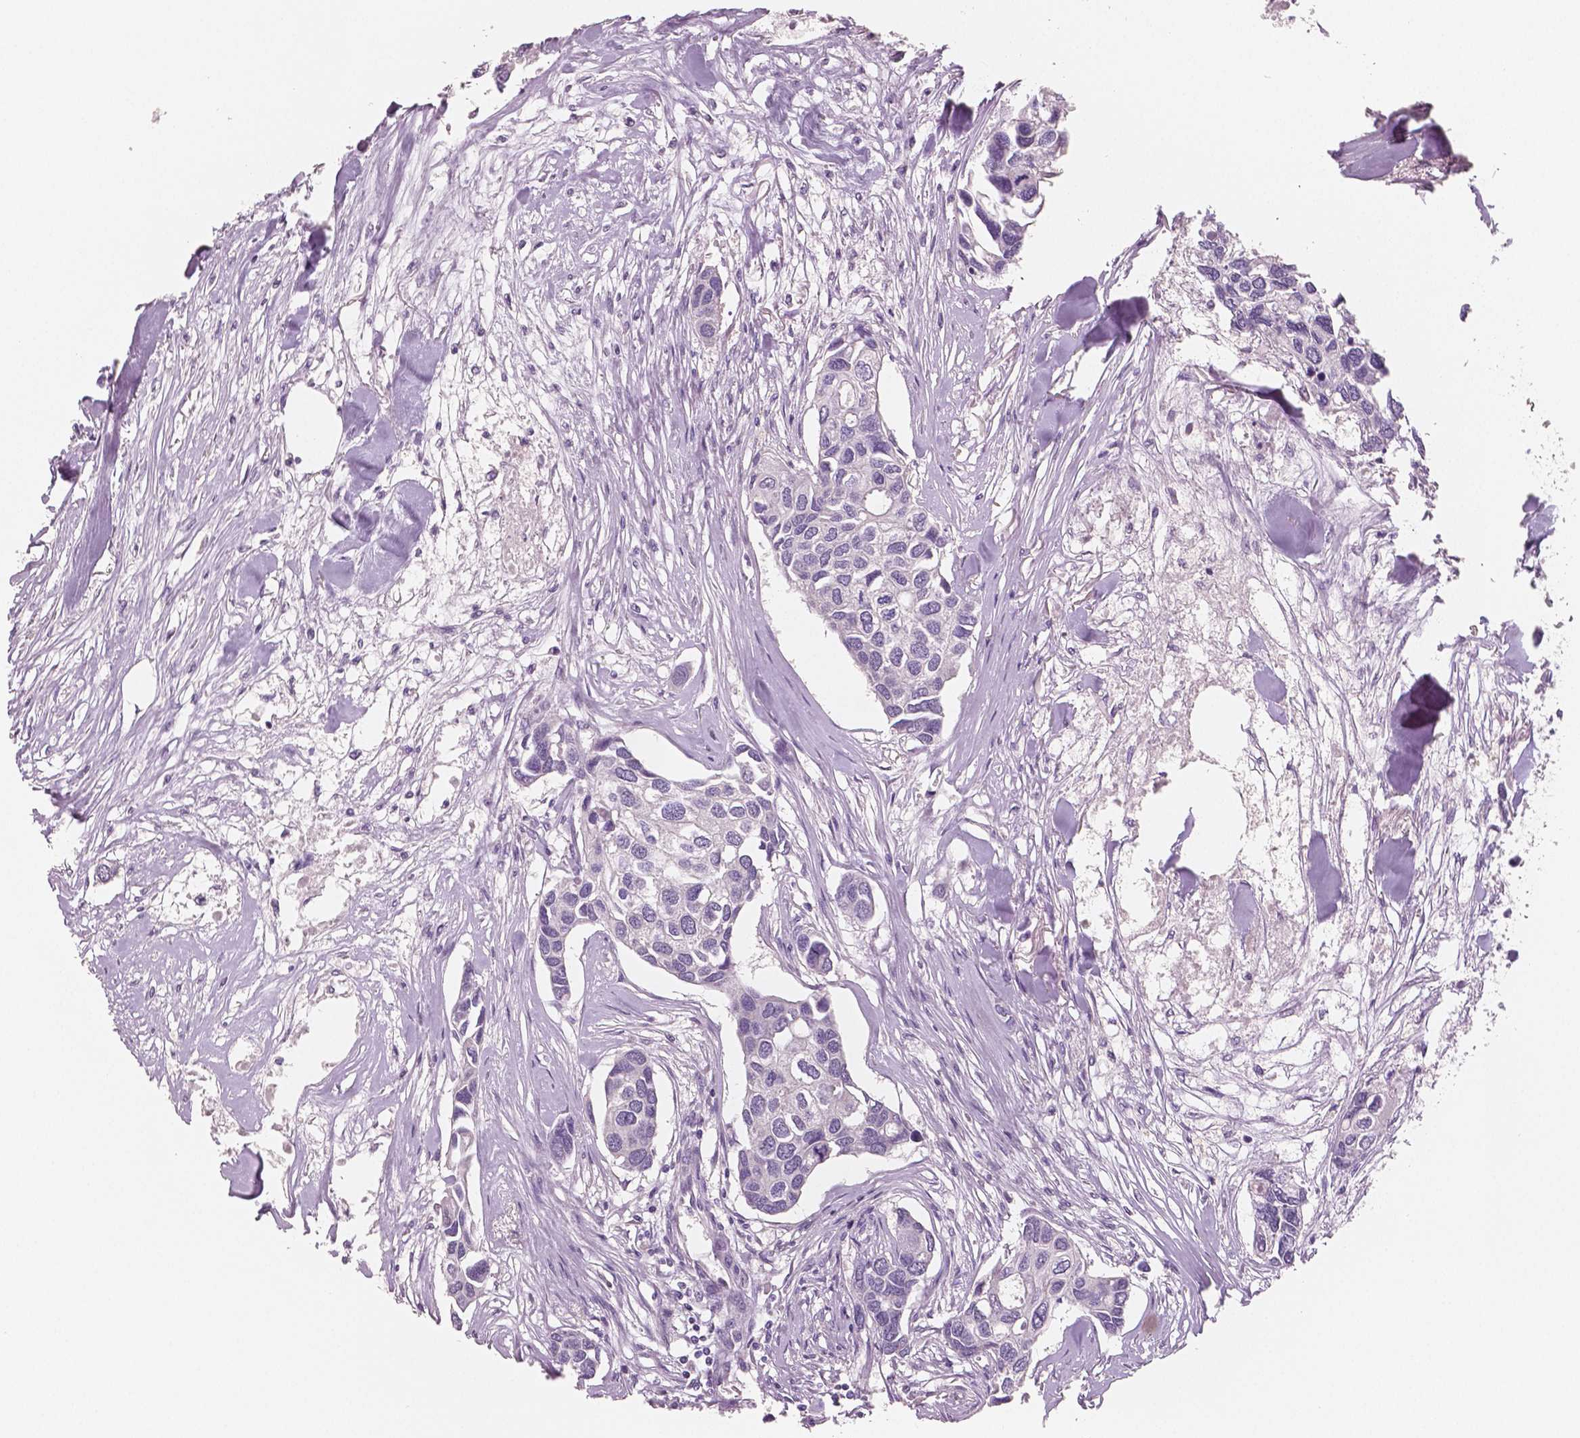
{"staining": {"intensity": "negative", "quantity": "none", "location": "none"}, "tissue": "breast cancer", "cell_type": "Tumor cells", "image_type": "cancer", "snomed": [{"axis": "morphology", "description": "Duct carcinoma"}, {"axis": "topography", "description": "Breast"}], "caption": "Immunohistochemistry histopathology image of neoplastic tissue: human breast cancer (infiltrating ductal carcinoma) stained with DAB displays no significant protein expression in tumor cells.", "gene": "NECAB2", "patient": {"sex": "female", "age": 83}}